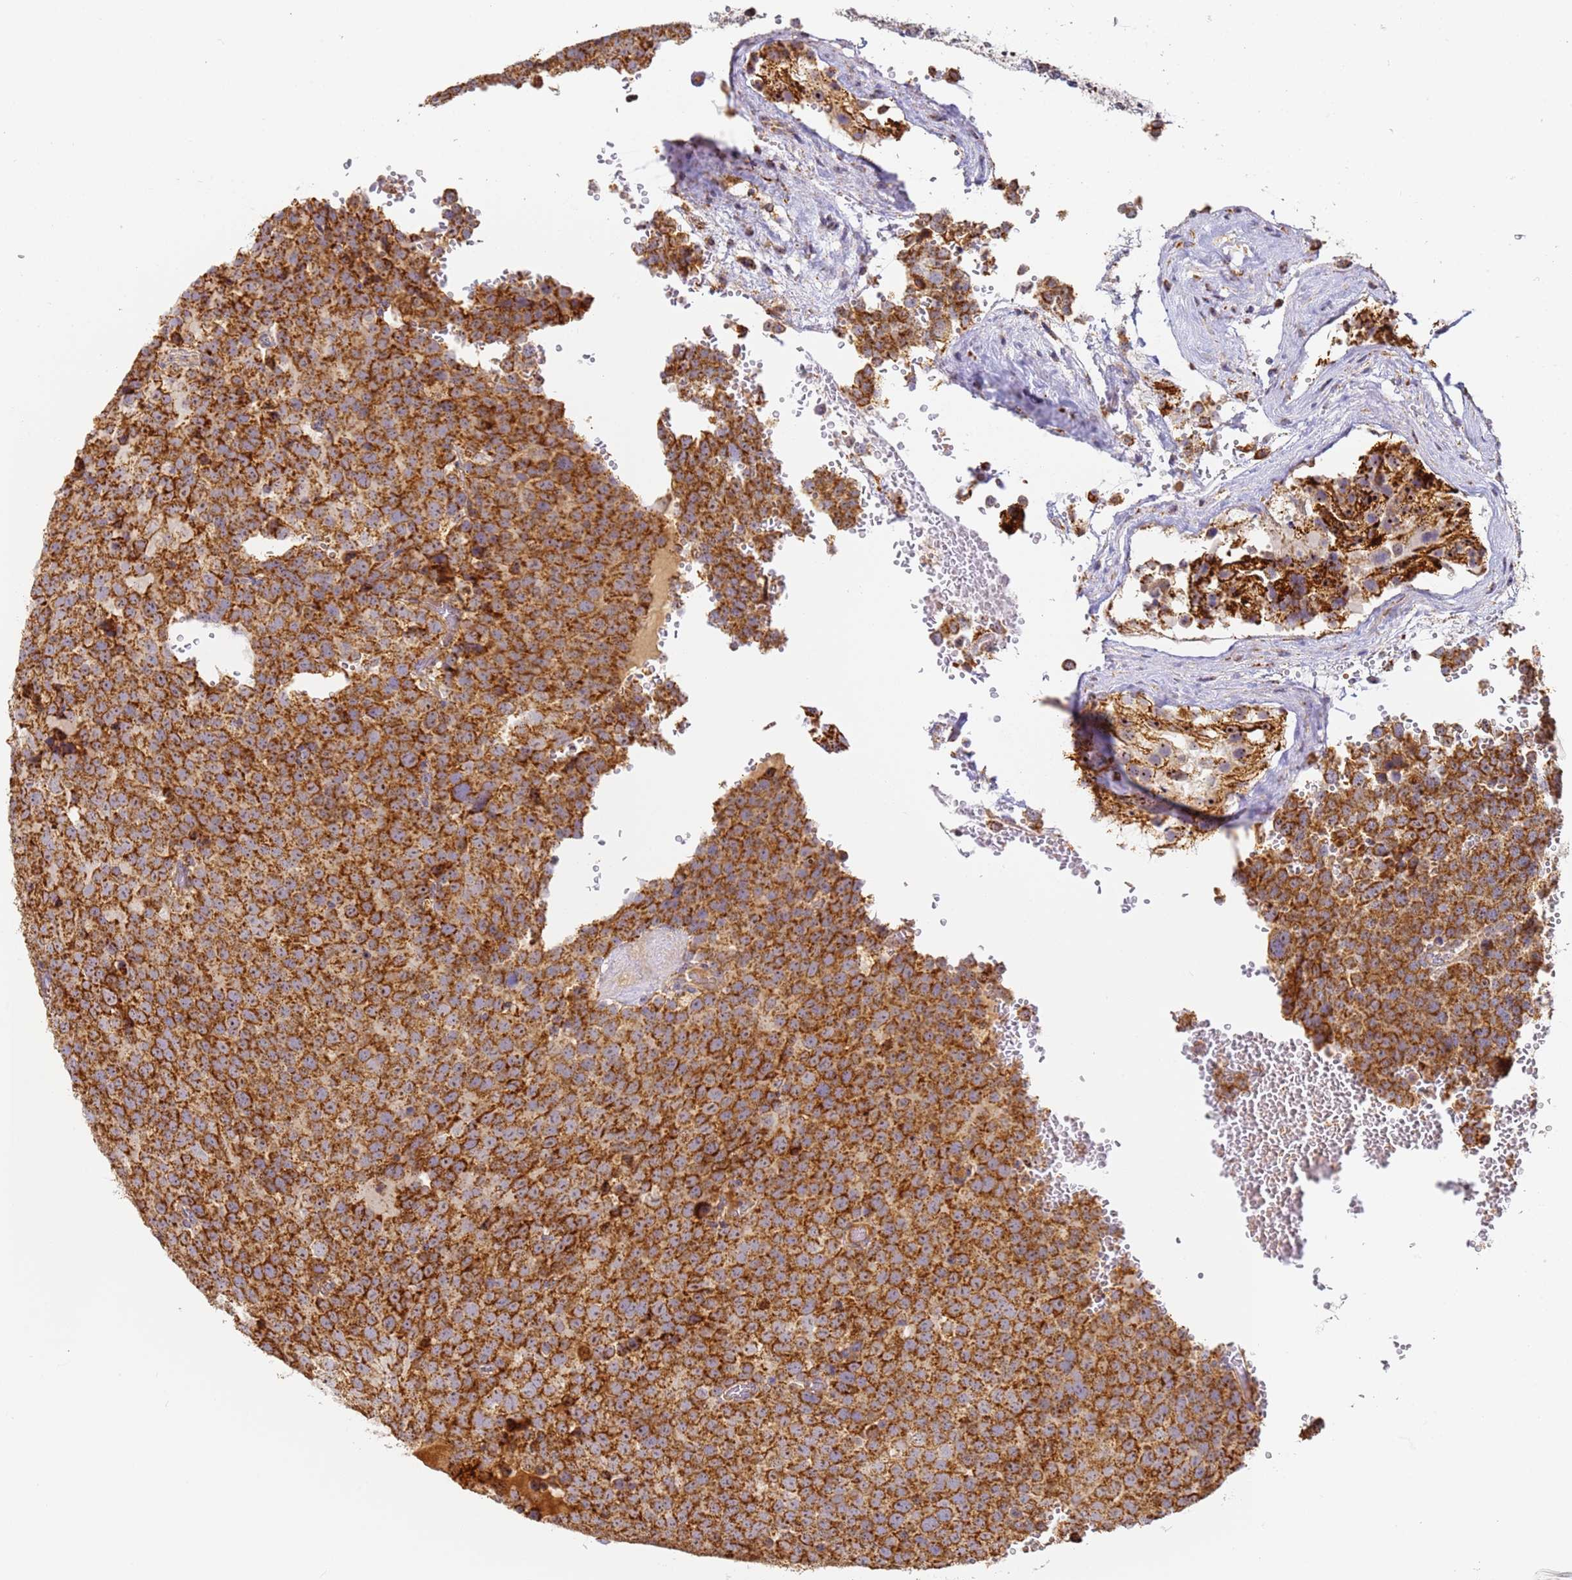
{"staining": {"intensity": "strong", "quantity": ">75%", "location": "cytoplasmic/membranous"}, "tissue": "testis cancer", "cell_type": "Tumor cells", "image_type": "cancer", "snomed": [{"axis": "morphology", "description": "Seminoma, NOS"}, {"axis": "topography", "description": "Testis"}], "caption": "Testis seminoma stained for a protein (brown) exhibits strong cytoplasmic/membranous positive staining in approximately >75% of tumor cells.", "gene": "FRG2C", "patient": {"sex": "male", "age": 71}}